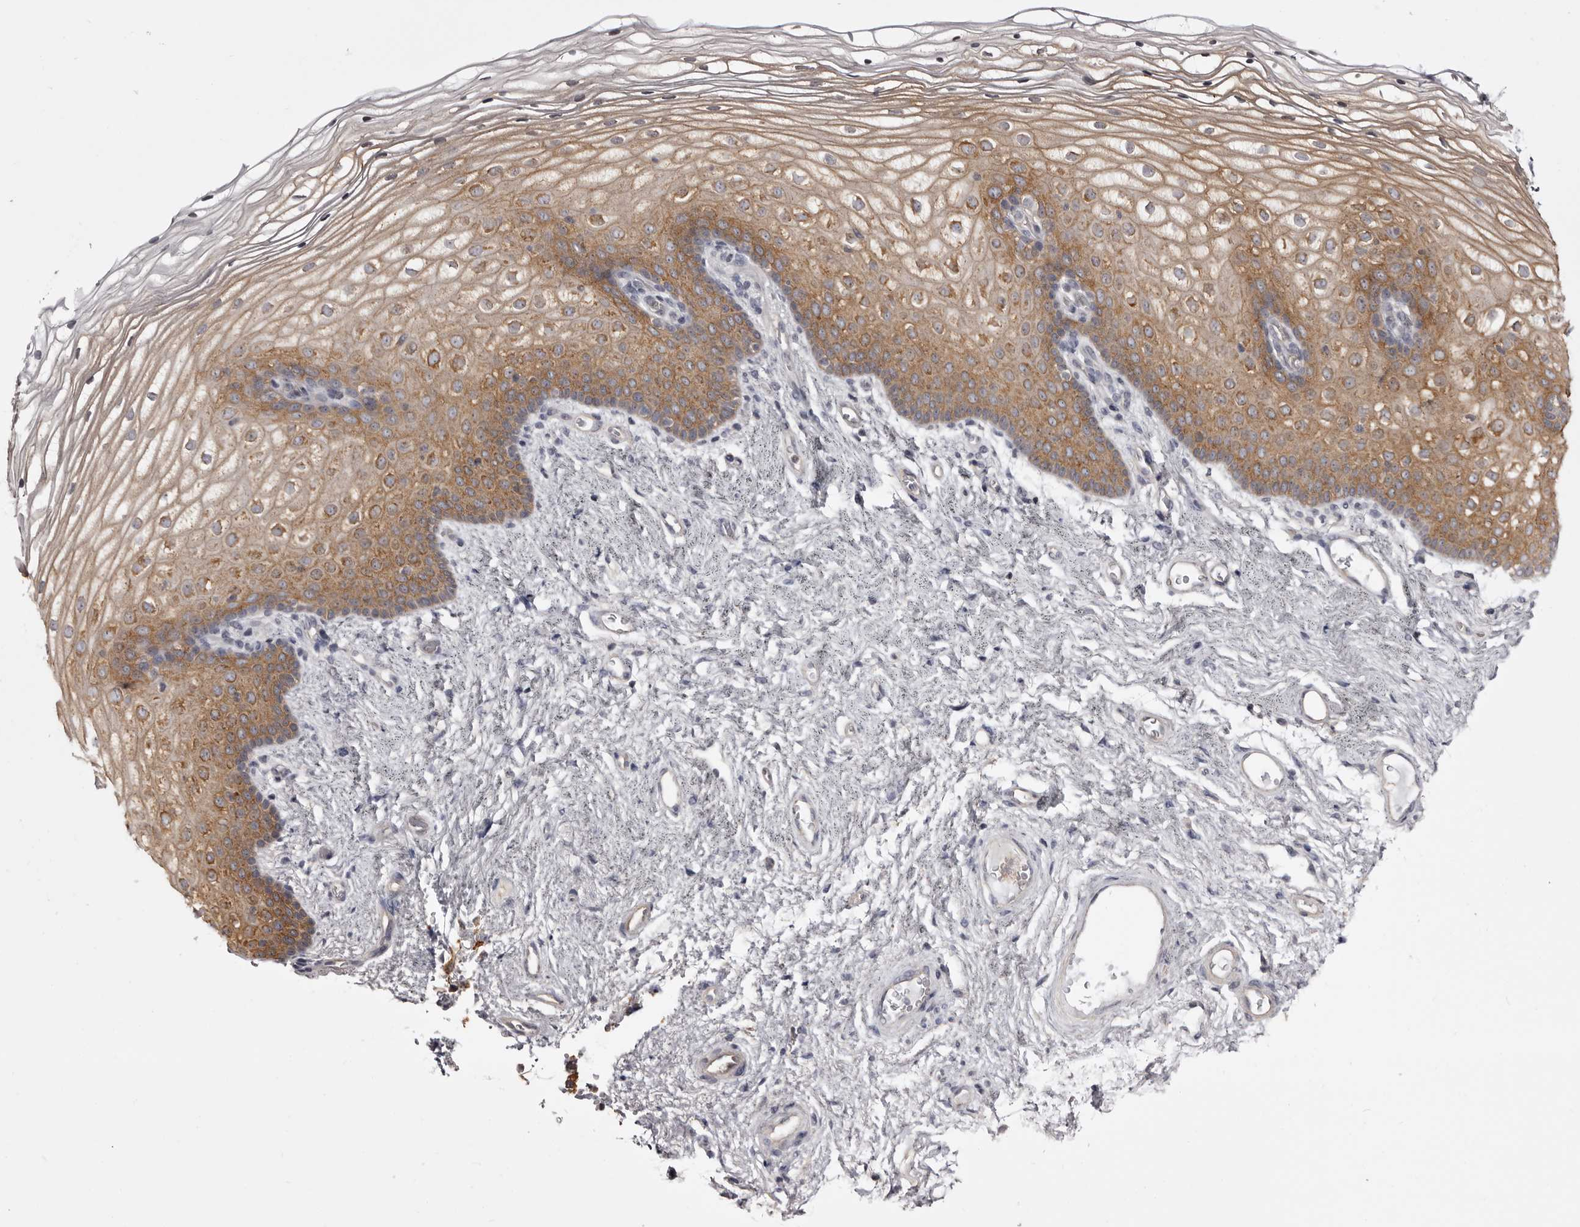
{"staining": {"intensity": "moderate", "quantity": ">75%", "location": "cytoplasmic/membranous"}, "tissue": "vagina", "cell_type": "Squamous epithelial cells", "image_type": "normal", "snomed": [{"axis": "morphology", "description": "Normal tissue, NOS"}, {"axis": "topography", "description": "Vagina"}], "caption": "This photomicrograph displays immunohistochemistry staining of unremarkable vagina, with medium moderate cytoplasmic/membranous positivity in about >75% of squamous epithelial cells.", "gene": "LAD1", "patient": {"sex": "female", "age": 60}}